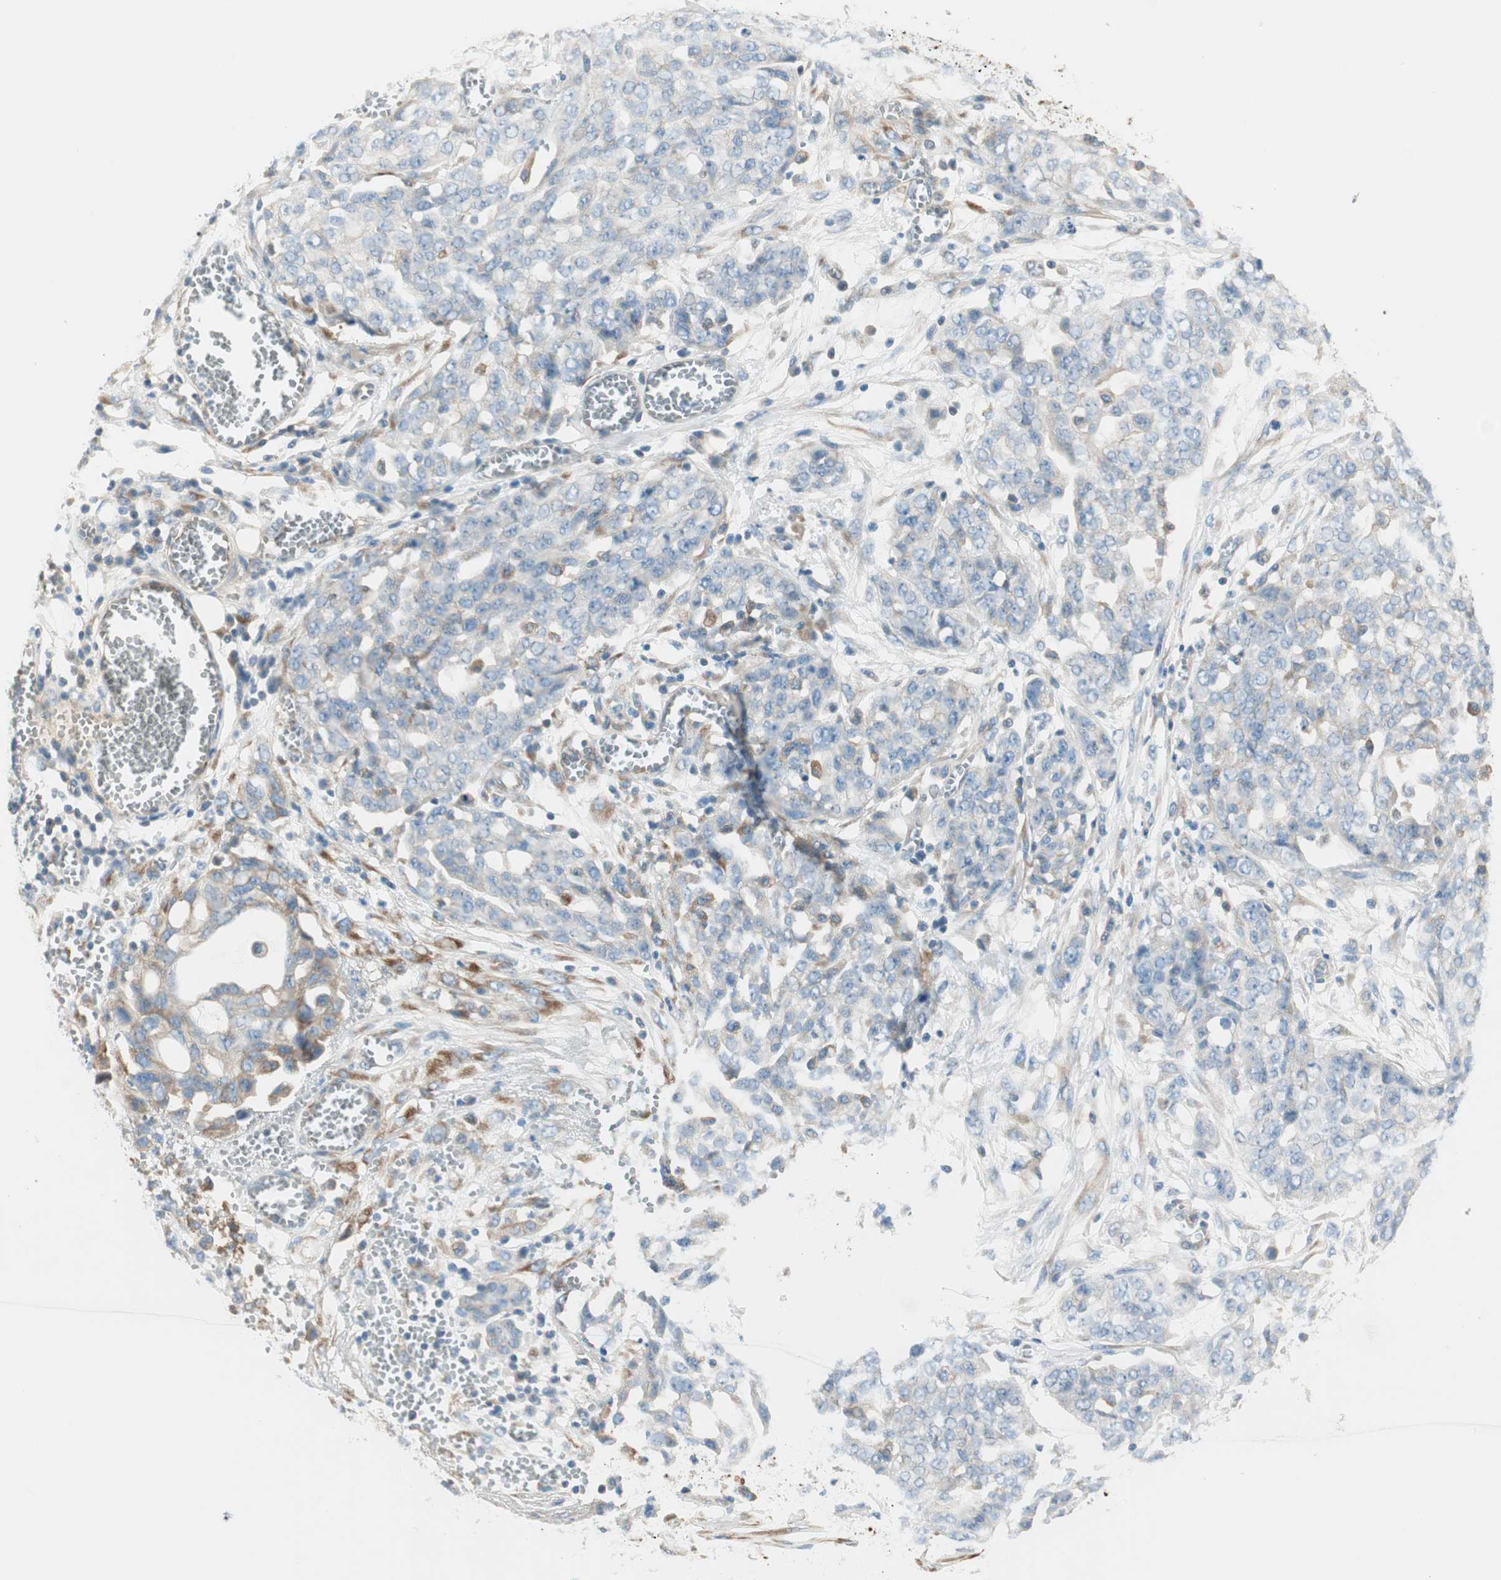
{"staining": {"intensity": "negative", "quantity": "none", "location": "none"}, "tissue": "ovarian cancer", "cell_type": "Tumor cells", "image_type": "cancer", "snomed": [{"axis": "morphology", "description": "Cystadenocarcinoma, serous, NOS"}, {"axis": "topography", "description": "Soft tissue"}, {"axis": "topography", "description": "Ovary"}], "caption": "Histopathology image shows no significant protein expression in tumor cells of ovarian cancer (serous cystadenocarcinoma).", "gene": "CDK3", "patient": {"sex": "female", "age": 57}}